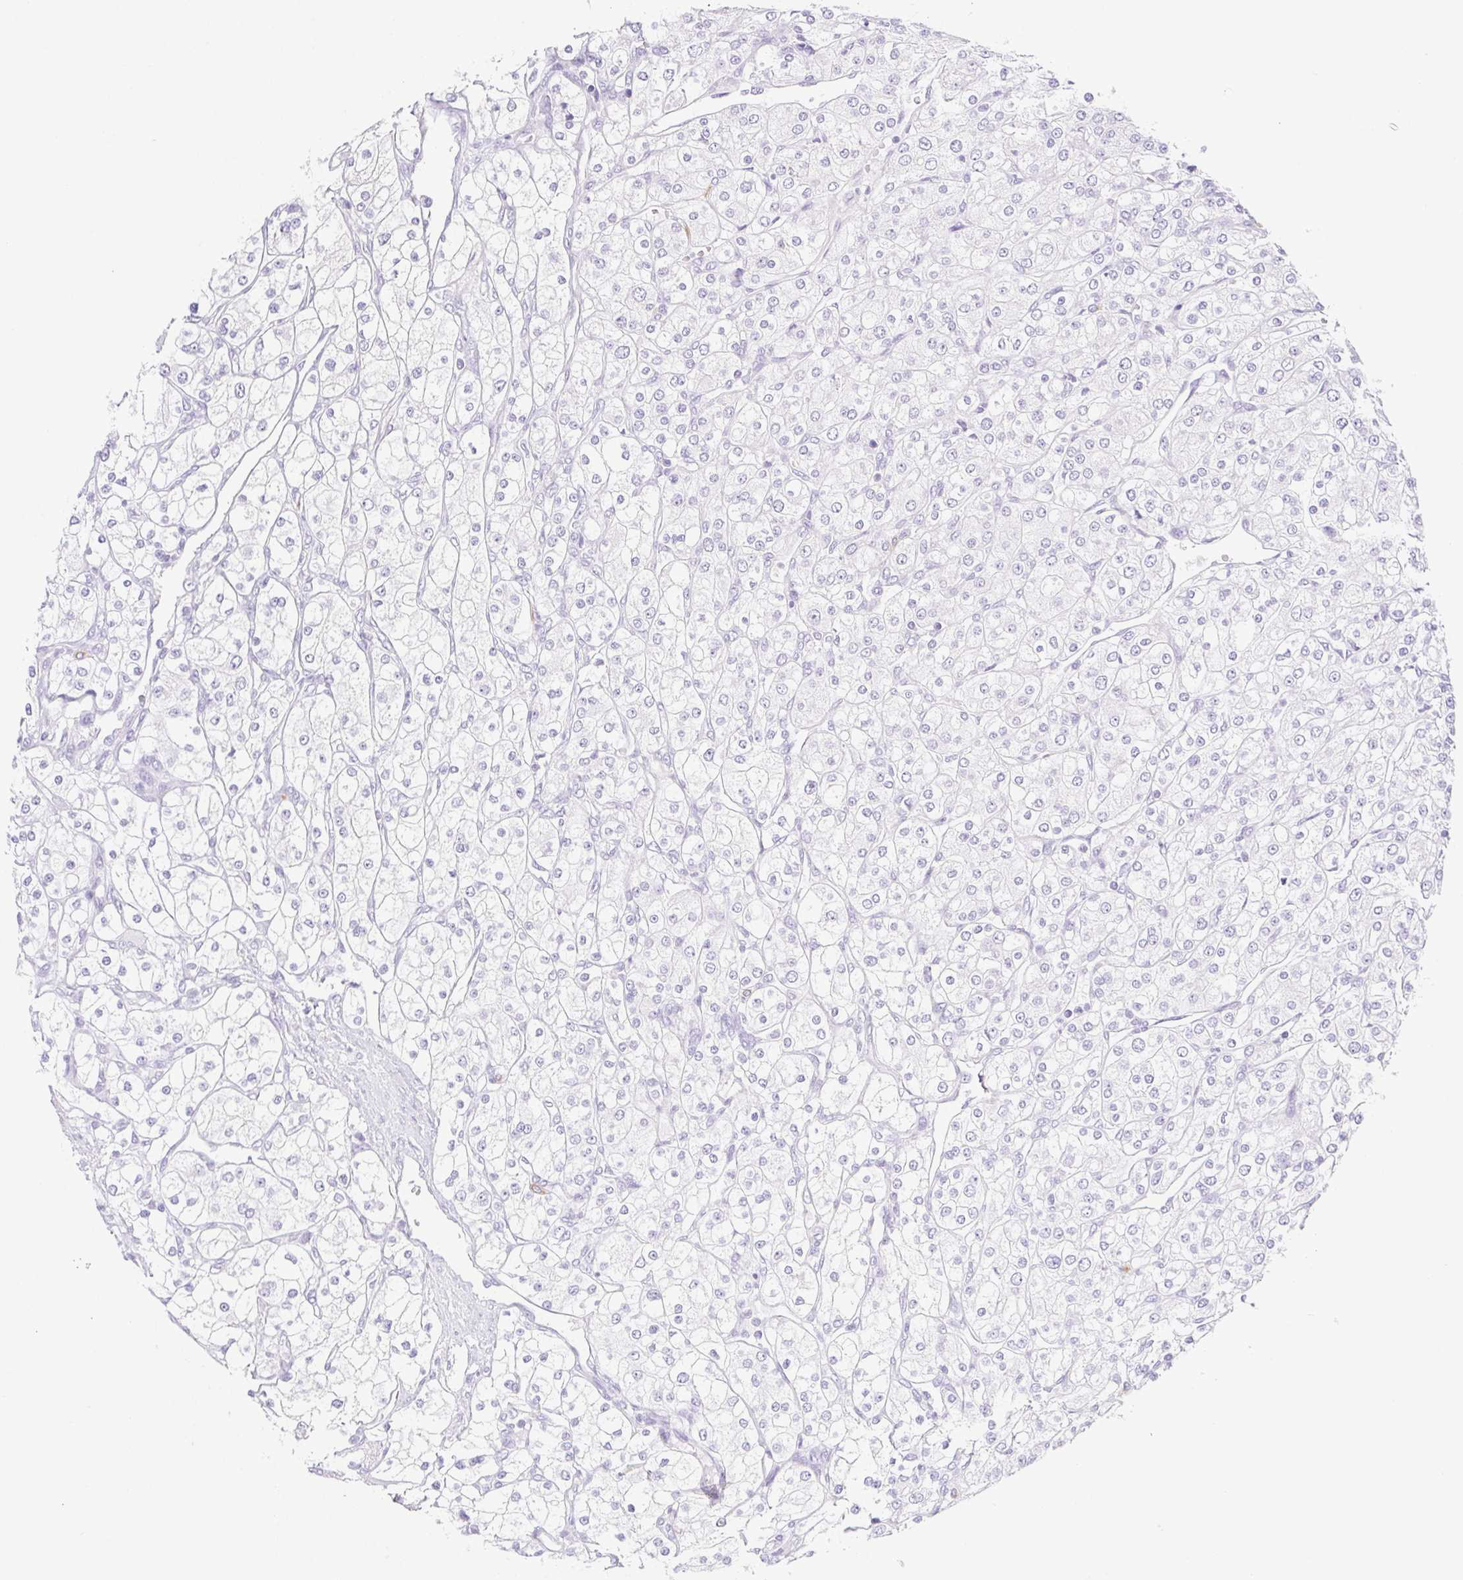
{"staining": {"intensity": "negative", "quantity": "none", "location": "none"}, "tissue": "renal cancer", "cell_type": "Tumor cells", "image_type": "cancer", "snomed": [{"axis": "morphology", "description": "Adenocarcinoma, NOS"}, {"axis": "topography", "description": "Kidney"}], "caption": "Immunohistochemical staining of human renal cancer shows no significant positivity in tumor cells. The staining was performed using DAB (3,3'-diaminobenzidine) to visualize the protein expression in brown, while the nuclei were stained in blue with hematoxylin (Magnification: 20x).", "gene": "PAPPA2", "patient": {"sex": "male", "age": 80}}